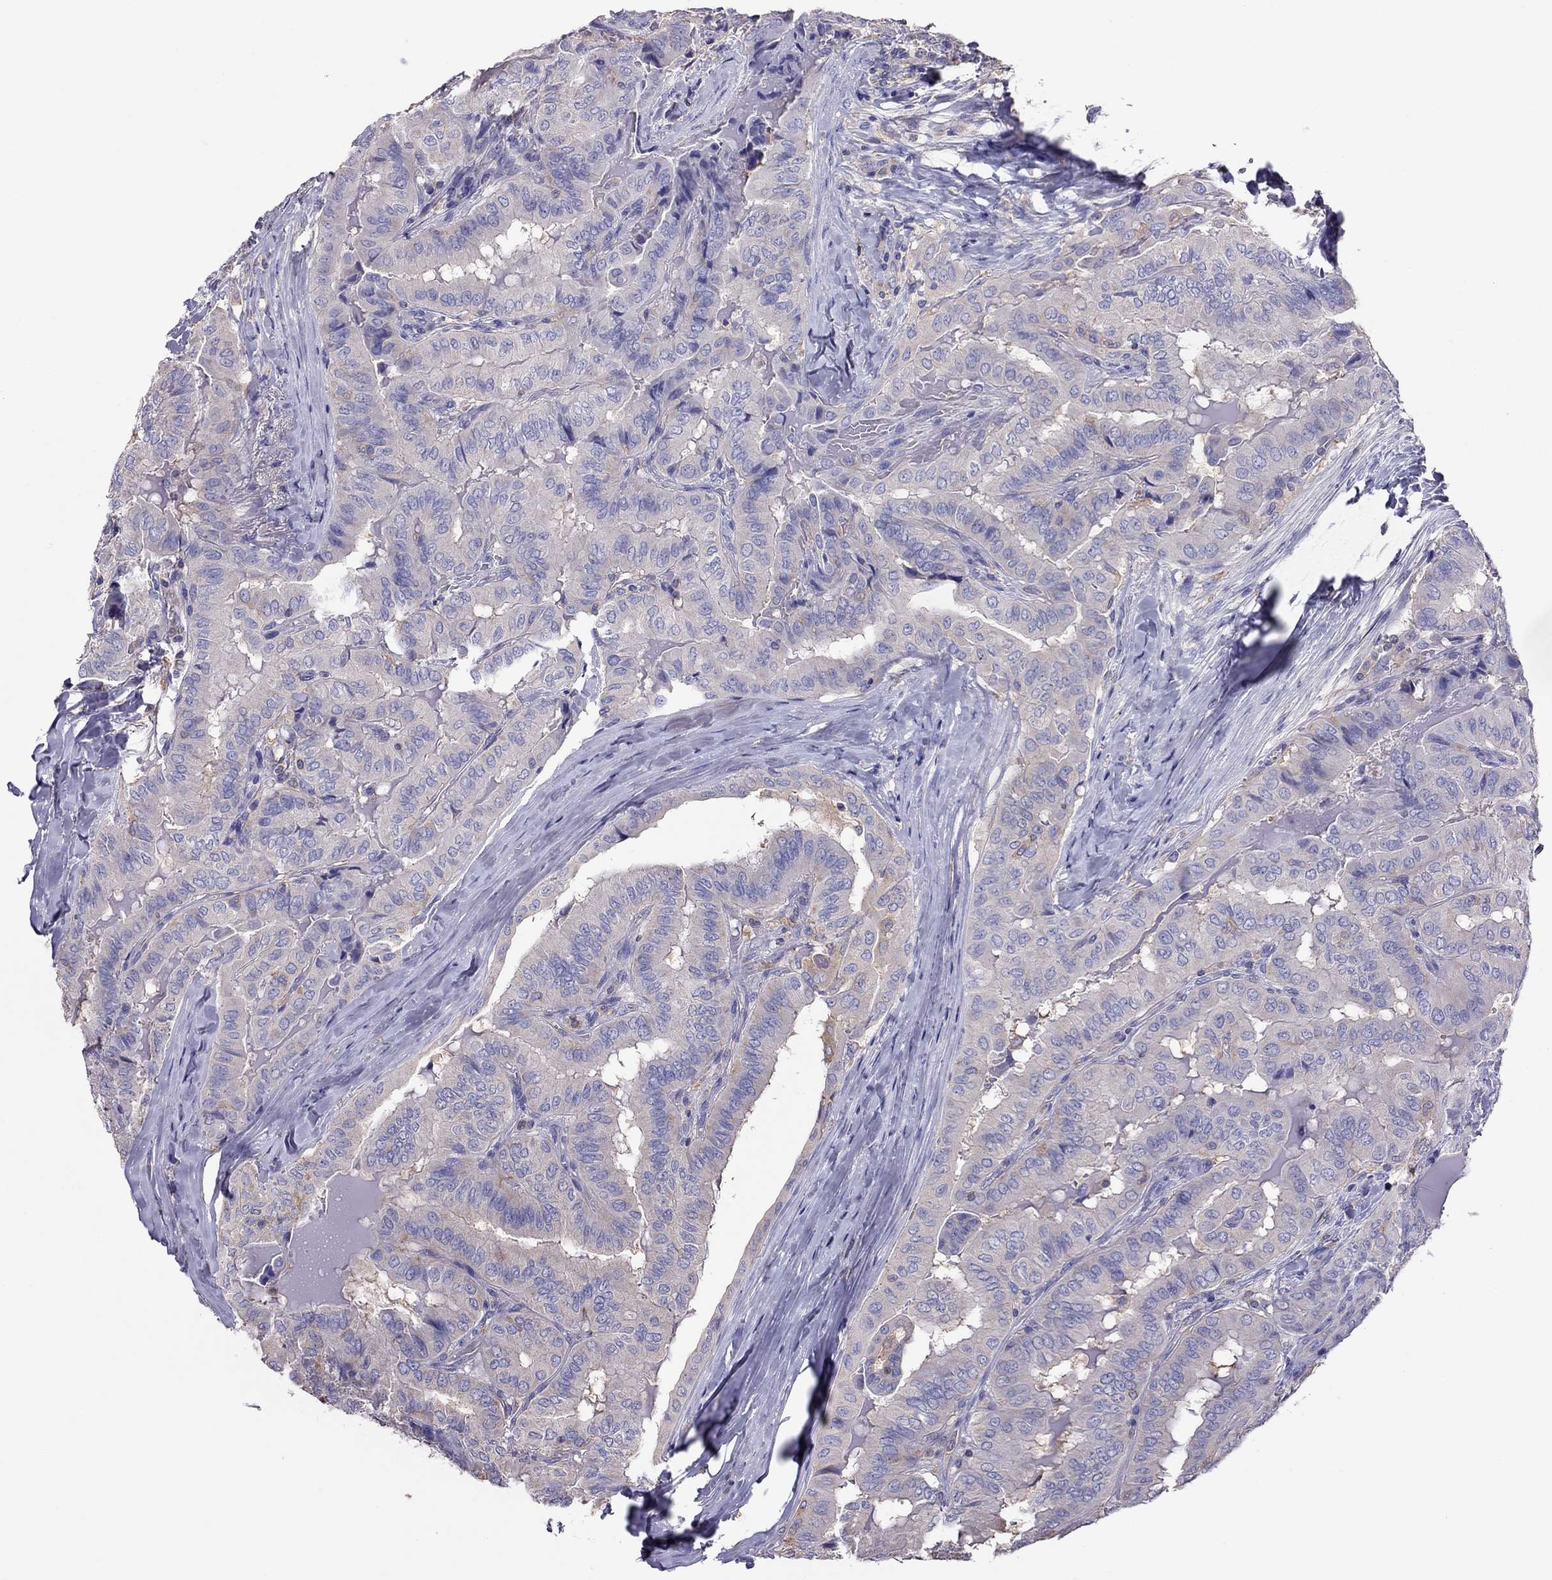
{"staining": {"intensity": "weak", "quantity": "<25%", "location": "cytoplasmic/membranous"}, "tissue": "thyroid cancer", "cell_type": "Tumor cells", "image_type": "cancer", "snomed": [{"axis": "morphology", "description": "Papillary adenocarcinoma, NOS"}, {"axis": "topography", "description": "Thyroid gland"}], "caption": "Thyroid cancer (papillary adenocarcinoma) was stained to show a protein in brown. There is no significant expression in tumor cells.", "gene": "TEX22", "patient": {"sex": "female", "age": 68}}